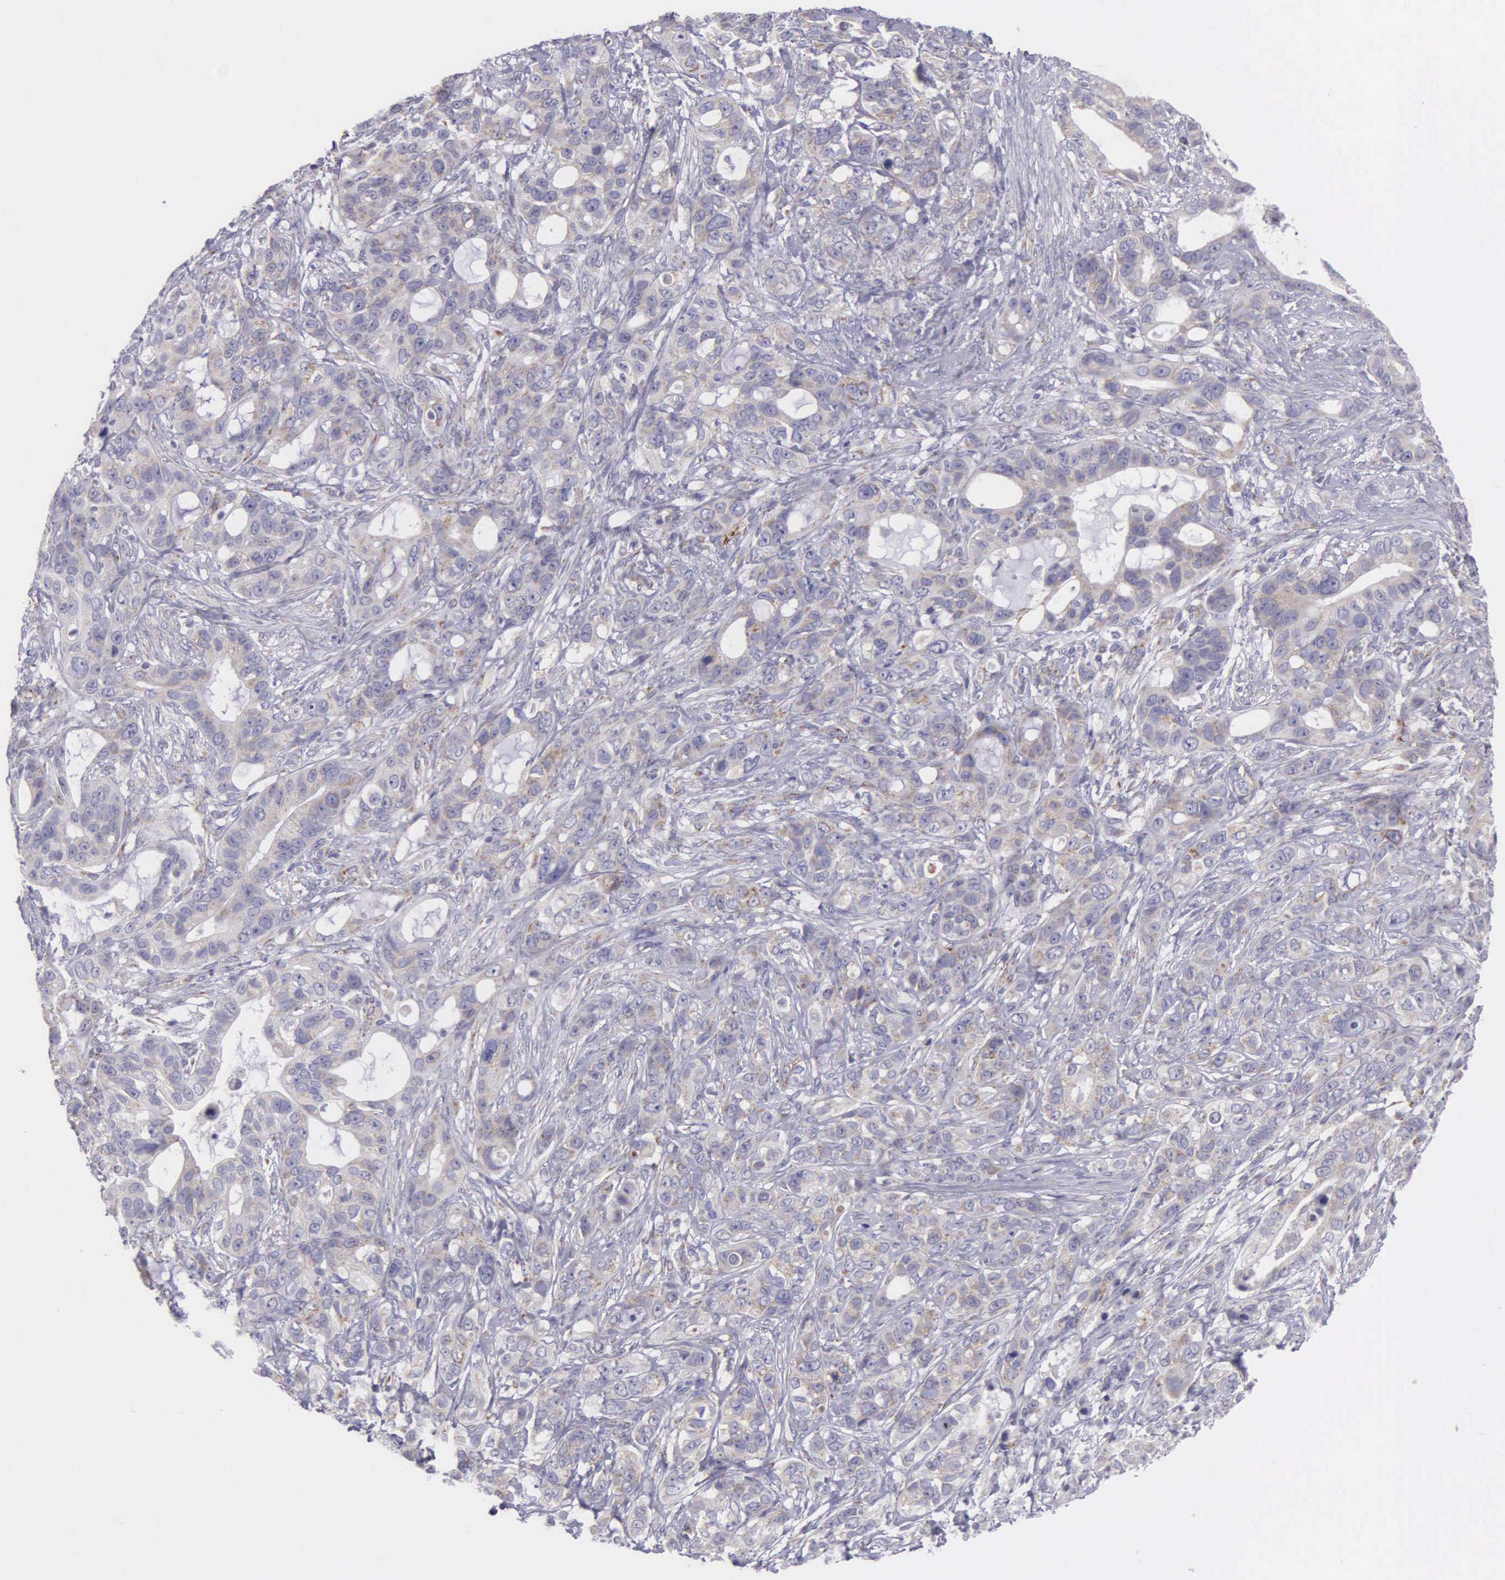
{"staining": {"intensity": "weak", "quantity": "25%-75%", "location": "cytoplasmic/membranous"}, "tissue": "stomach cancer", "cell_type": "Tumor cells", "image_type": "cancer", "snomed": [{"axis": "morphology", "description": "Adenocarcinoma, NOS"}, {"axis": "topography", "description": "Stomach, upper"}], "caption": "Approximately 25%-75% of tumor cells in stomach cancer (adenocarcinoma) show weak cytoplasmic/membranous protein expression as visualized by brown immunohistochemical staining.", "gene": "SYNJ2BP", "patient": {"sex": "male", "age": 47}}